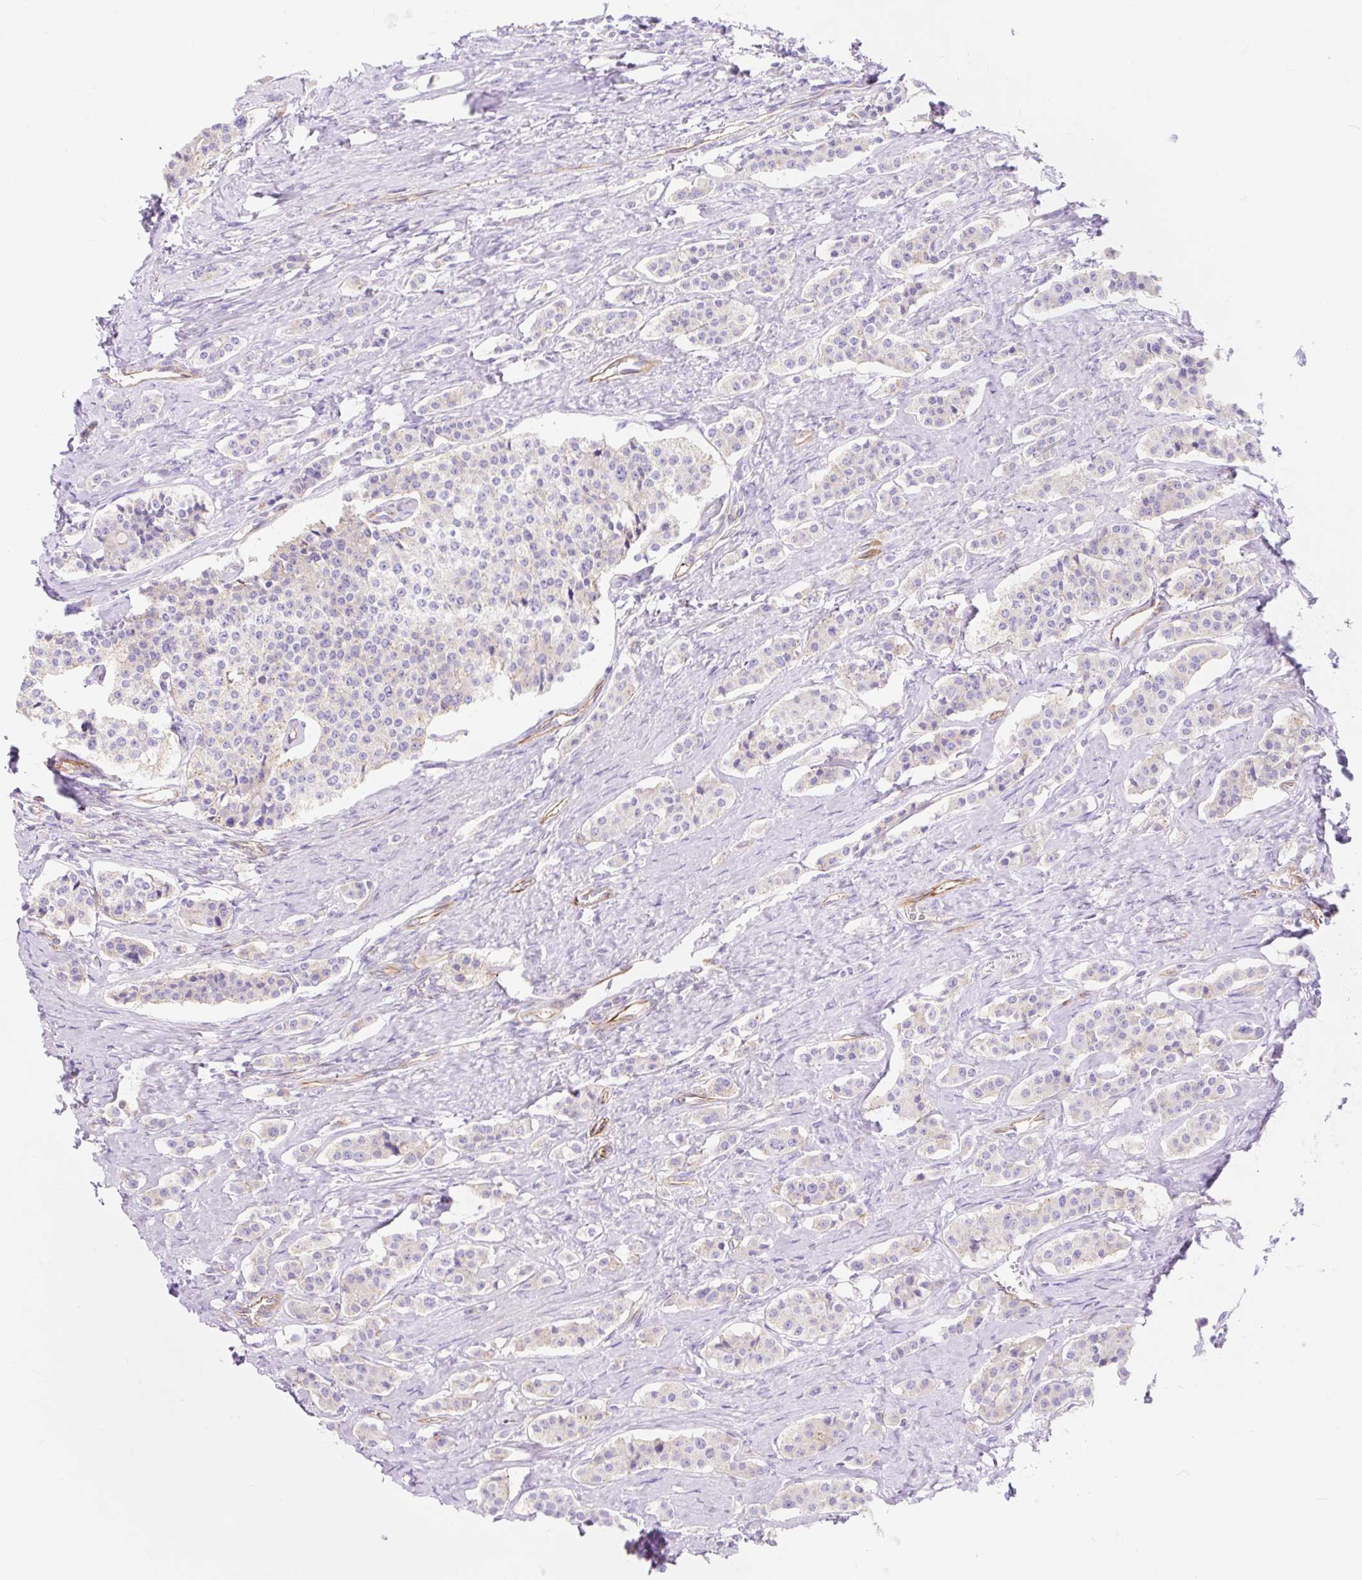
{"staining": {"intensity": "negative", "quantity": "none", "location": "none"}, "tissue": "carcinoid", "cell_type": "Tumor cells", "image_type": "cancer", "snomed": [{"axis": "morphology", "description": "Carcinoid, malignant, NOS"}, {"axis": "topography", "description": "Small intestine"}], "caption": "High magnification brightfield microscopy of carcinoid stained with DAB (brown) and counterstained with hematoxylin (blue): tumor cells show no significant staining.", "gene": "HIP1R", "patient": {"sex": "male", "age": 63}}